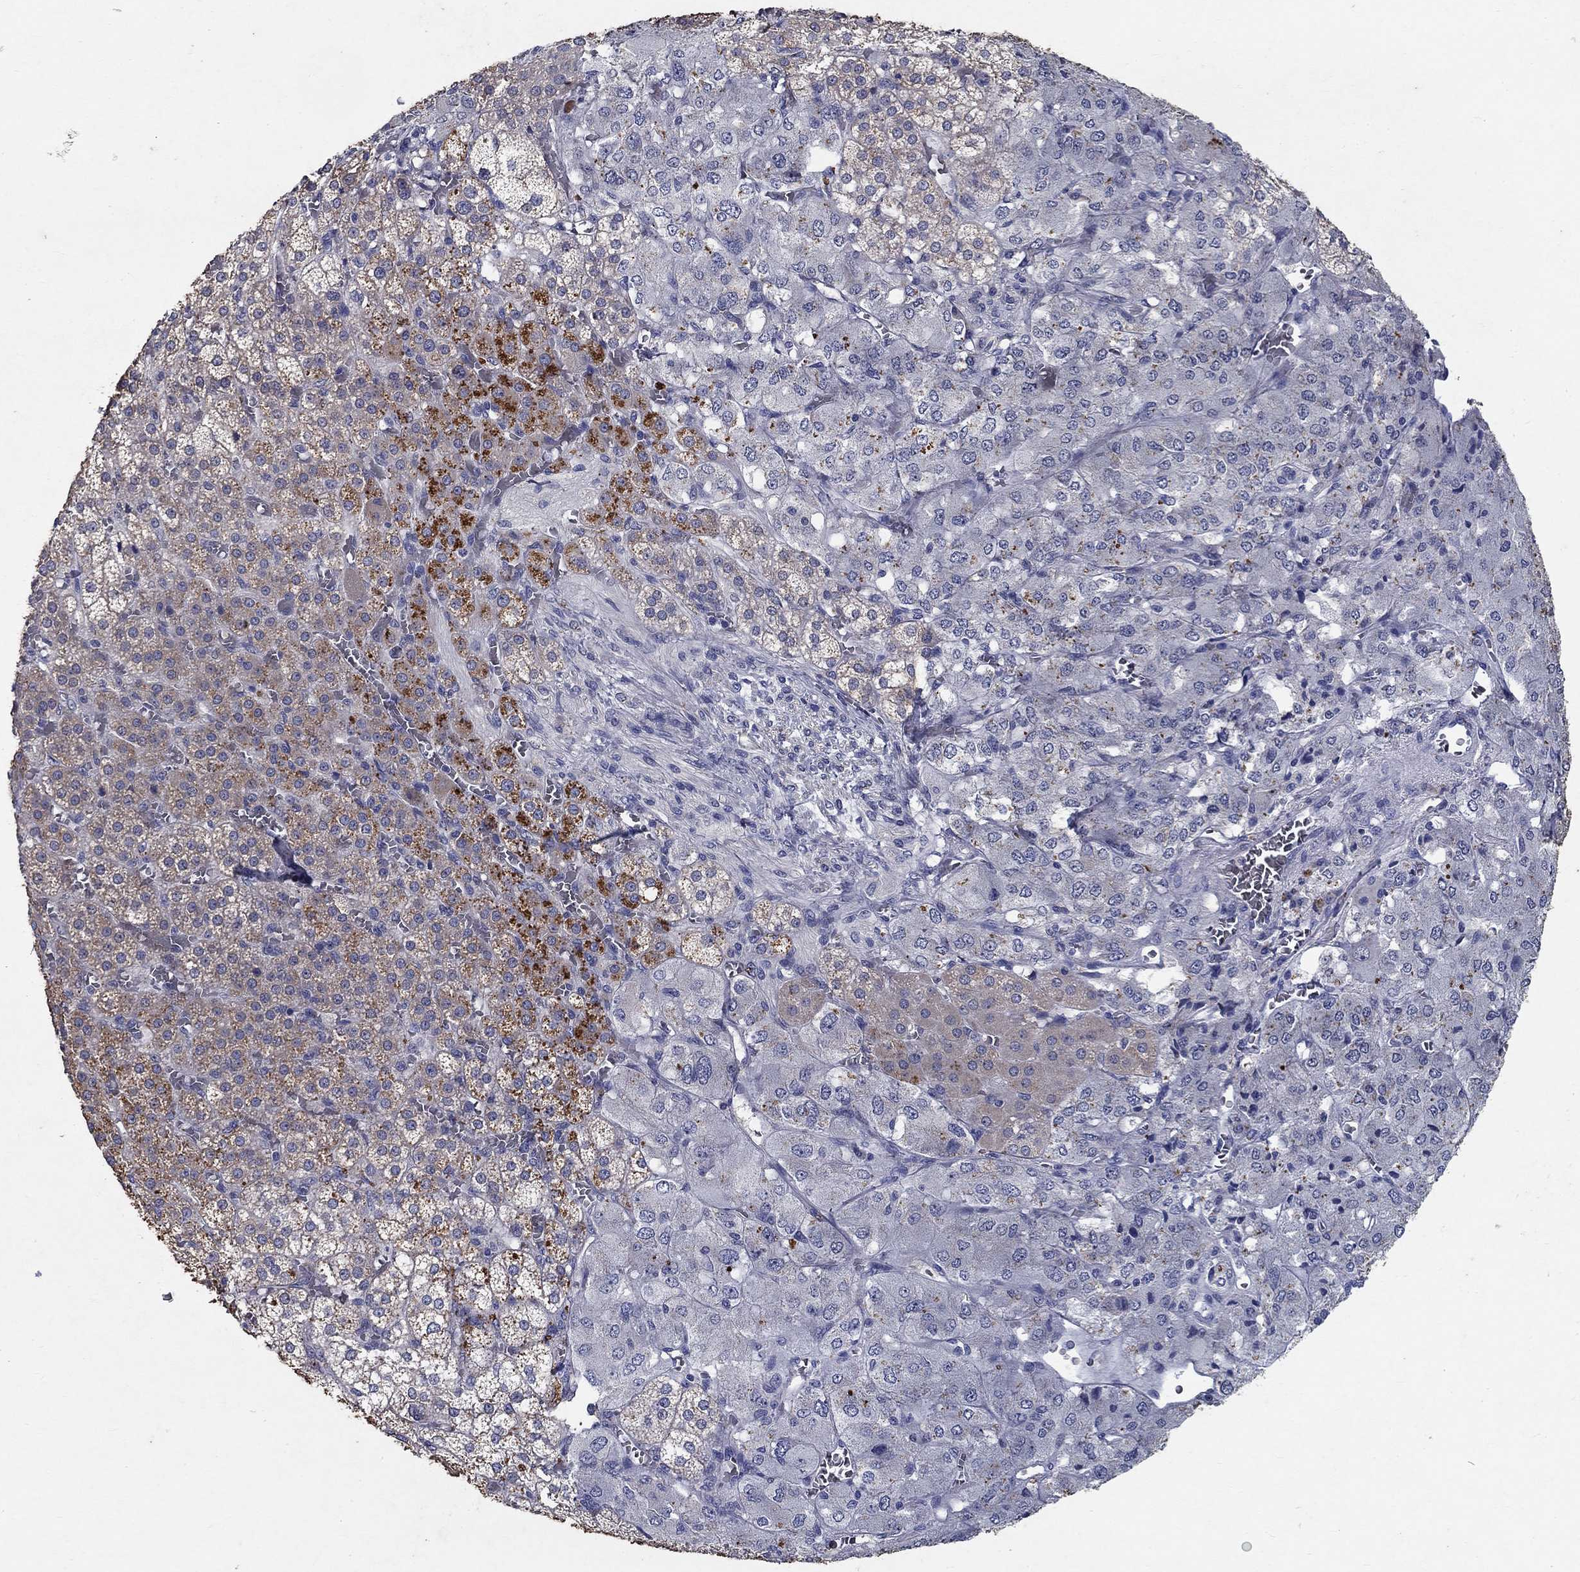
{"staining": {"intensity": "strong", "quantity": "<25%", "location": "cytoplasmic/membranous"}, "tissue": "adrenal gland", "cell_type": "Glandular cells", "image_type": "normal", "snomed": [{"axis": "morphology", "description": "Normal tissue, NOS"}, {"axis": "topography", "description": "Adrenal gland"}], "caption": "Strong cytoplasmic/membranous expression for a protein is appreciated in about <25% of glandular cells of normal adrenal gland using IHC.", "gene": "PROZ", "patient": {"sex": "female", "age": 60}}